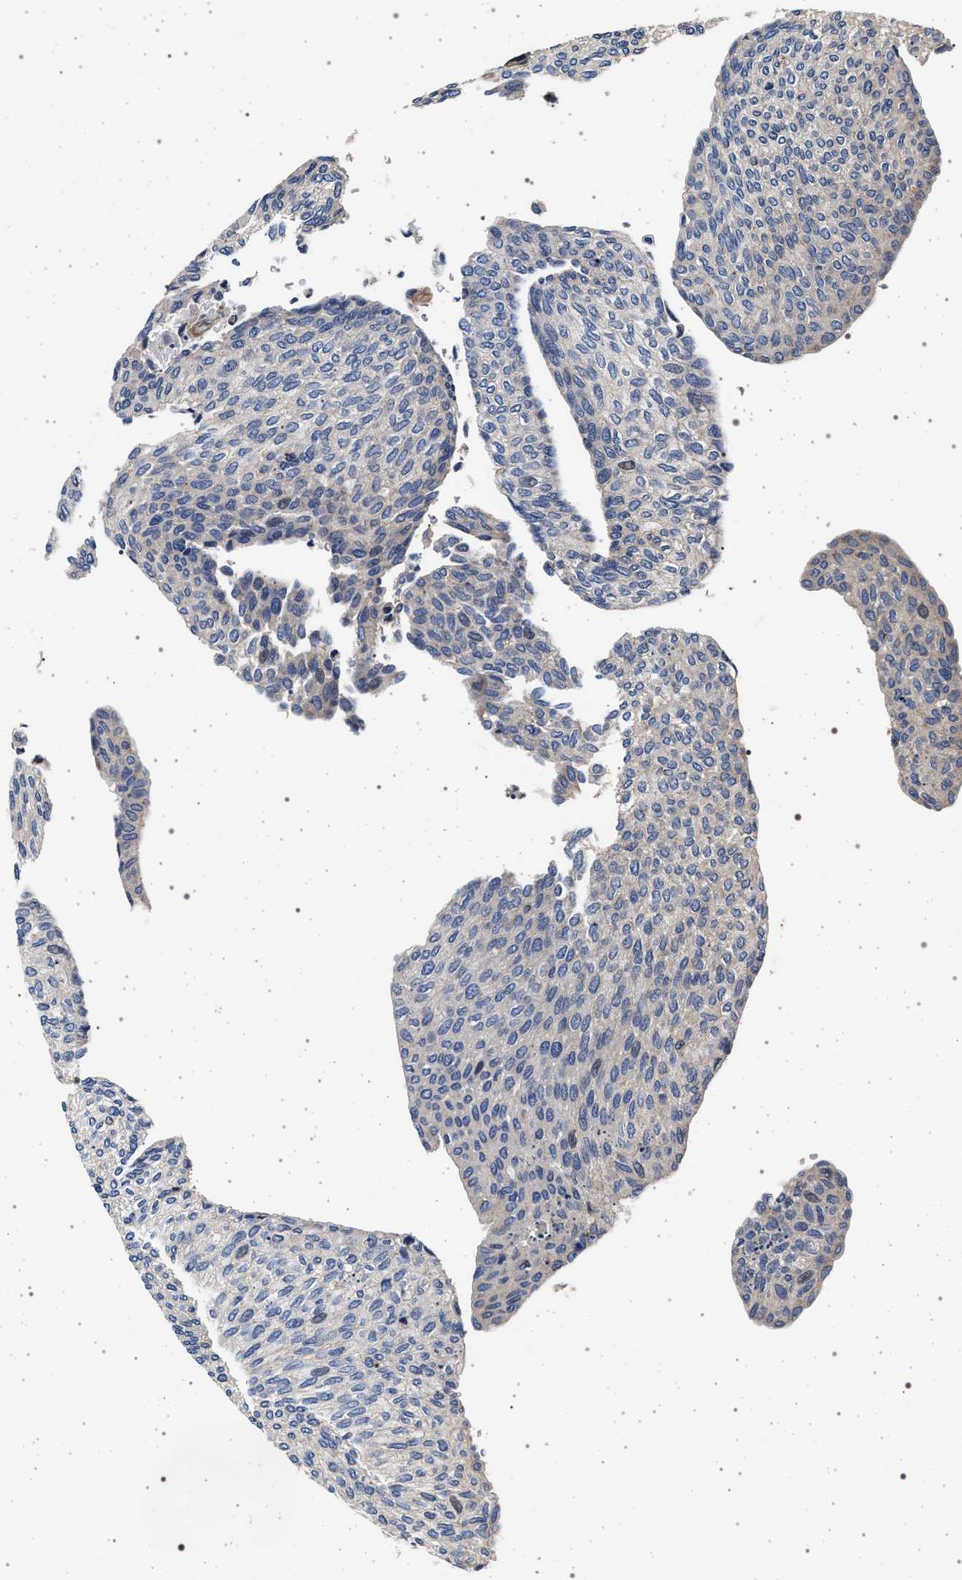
{"staining": {"intensity": "weak", "quantity": "<25%", "location": "nuclear"}, "tissue": "urothelial cancer", "cell_type": "Tumor cells", "image_type": "cancer", "snomed": [{"axis": "morphology", "description": "Urothelial carcinoma, Low grade"}, {"axis": "topography", "description": "Urinary bladder"}], "caption": "This micrograph is of urothelial cancer stained with IHC to label a protein in brown with the nuclei are counter-stained blue. There is no expression in tumor cells.", "gene": "KCNK6", "patient": {"sex": "female", "age": 79}}